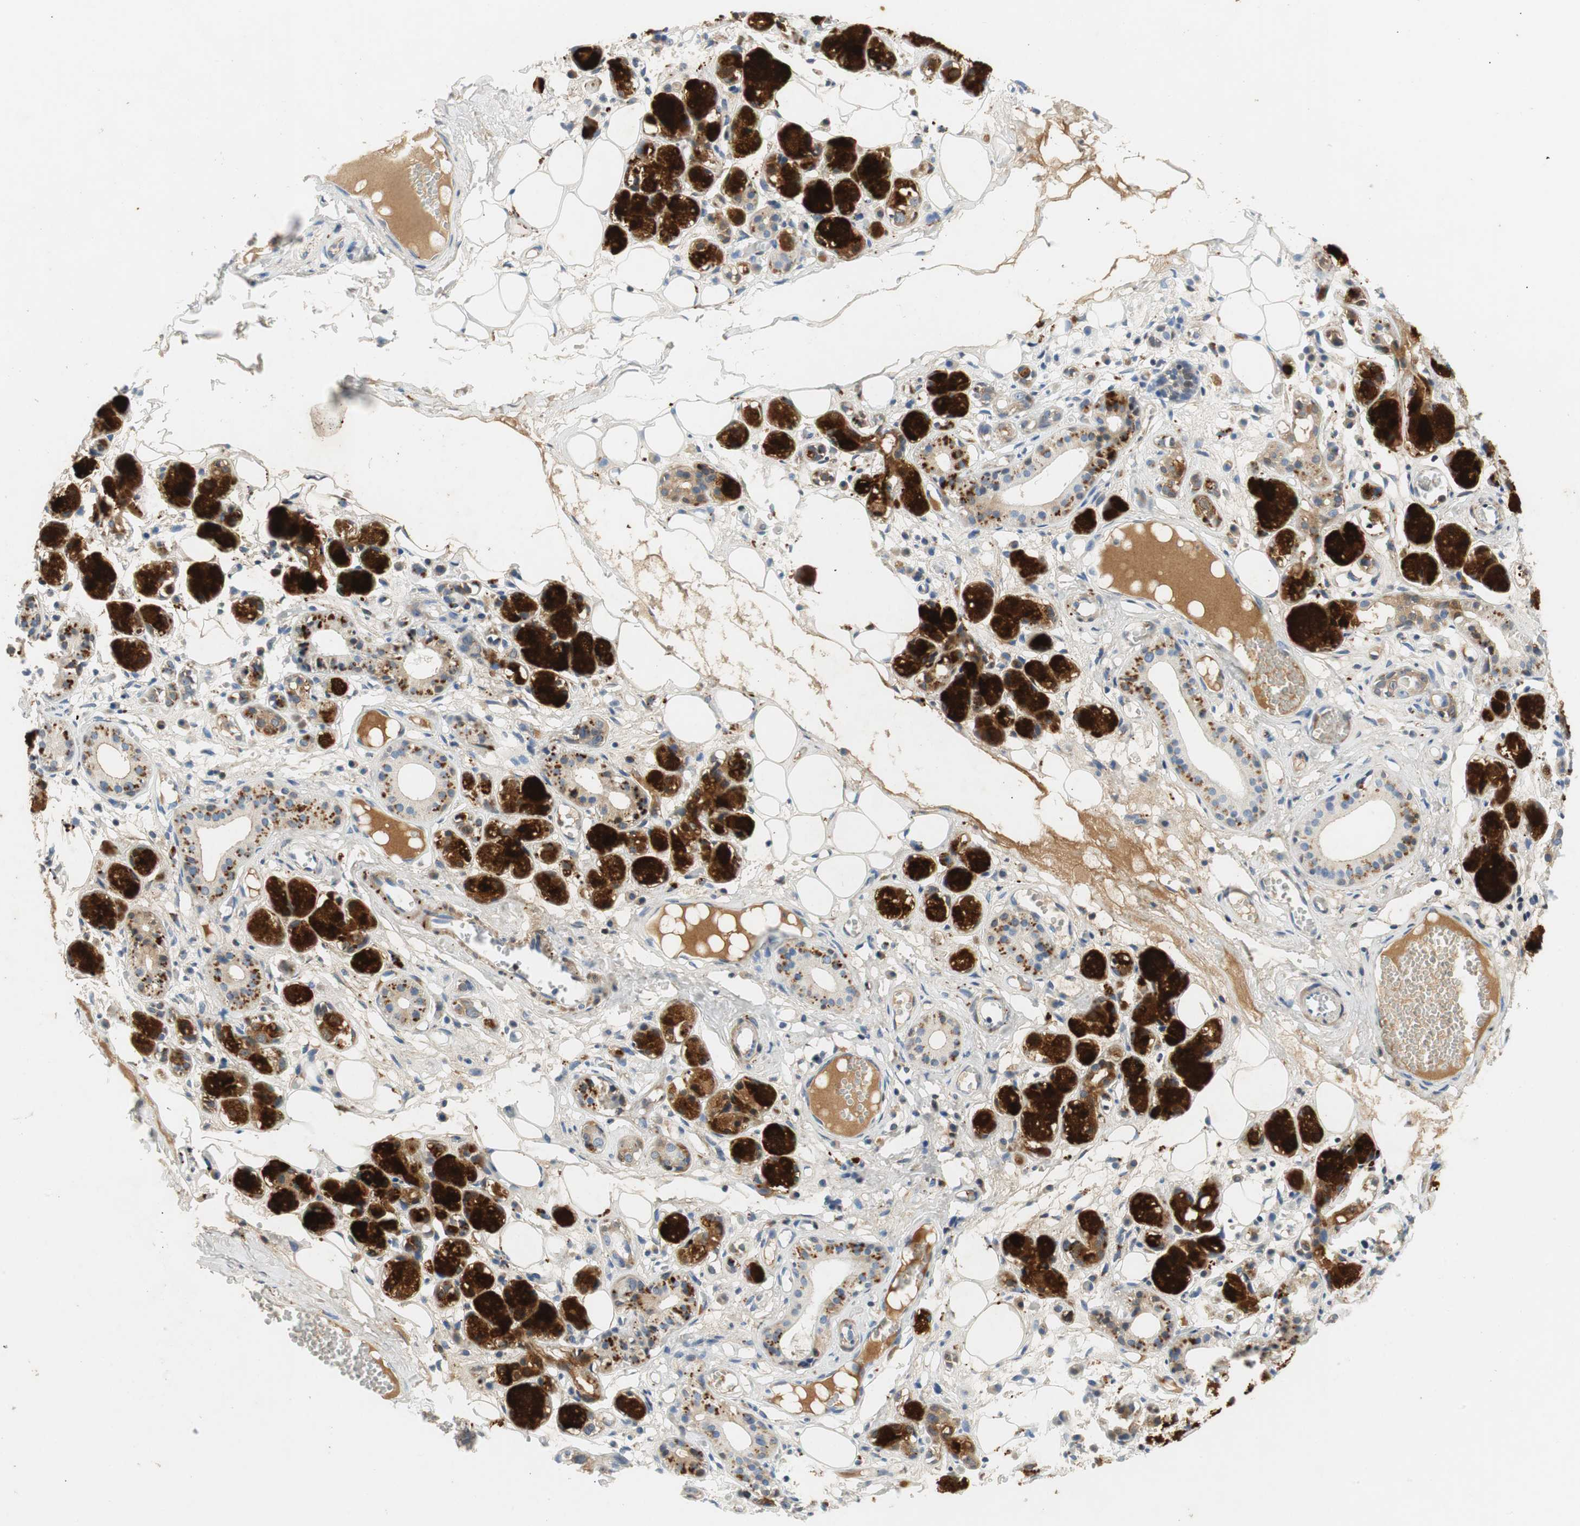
{"staining": {"intensity": "negative", "quantity": "none", "location": "none"}, "tissue": "adipose tissue", "cell_type": "Adipocytes", "image_type": "normal", "snomed": [{"axis": "morphology", "description": "Normal tissue, NOS"}, {"axis": "morphology", "description": "Inflammation, NOS"}, {"axis": "topography", "description": "Vascular tissue"}, {"axis": "topography", "description": "Salivary gland"}], "caption": "There is no significant expression in adipocytes of adipose tissue. (DAB IHC, high magnification).", "gene": "CCM2L", "patient": {"sex": "female", "age": 75}}